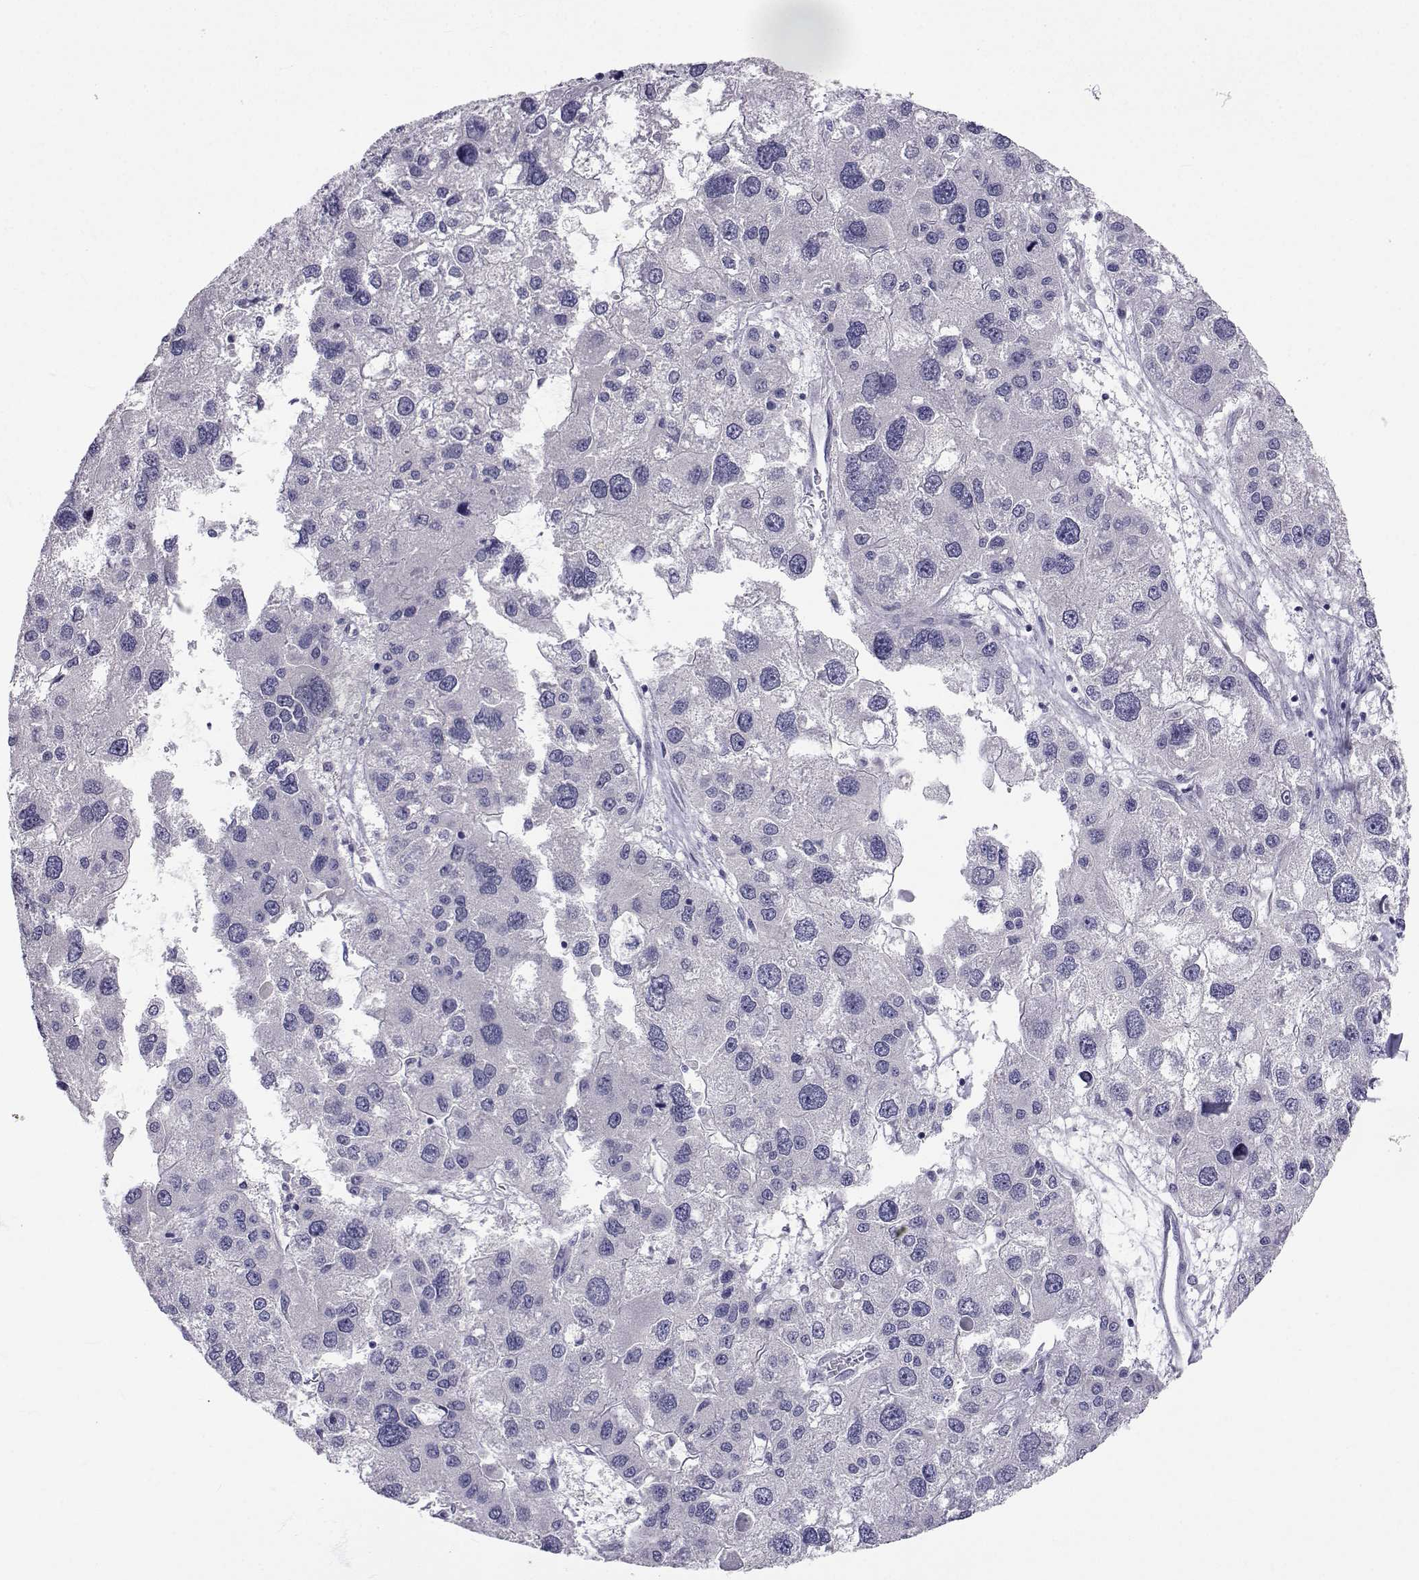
{"staining": {"intensity": "negative", "quantity": "none", "location": "none"}, "tissue": "liver cancer", "cell_type": "Tumor cells", "image_type": "cancer", "snomed": [{"axis": "morphology", "description": "Carcinoma, Hepatocellular, NOS"}, {"axis": "topography", "description": "Liver"}], "caption": "A histopathology image of liver cancer stained for a protein displays no brown staining in tumor cells.", "gene": "SLC6A3", "patient": {"sex": "male", "age": 73}}